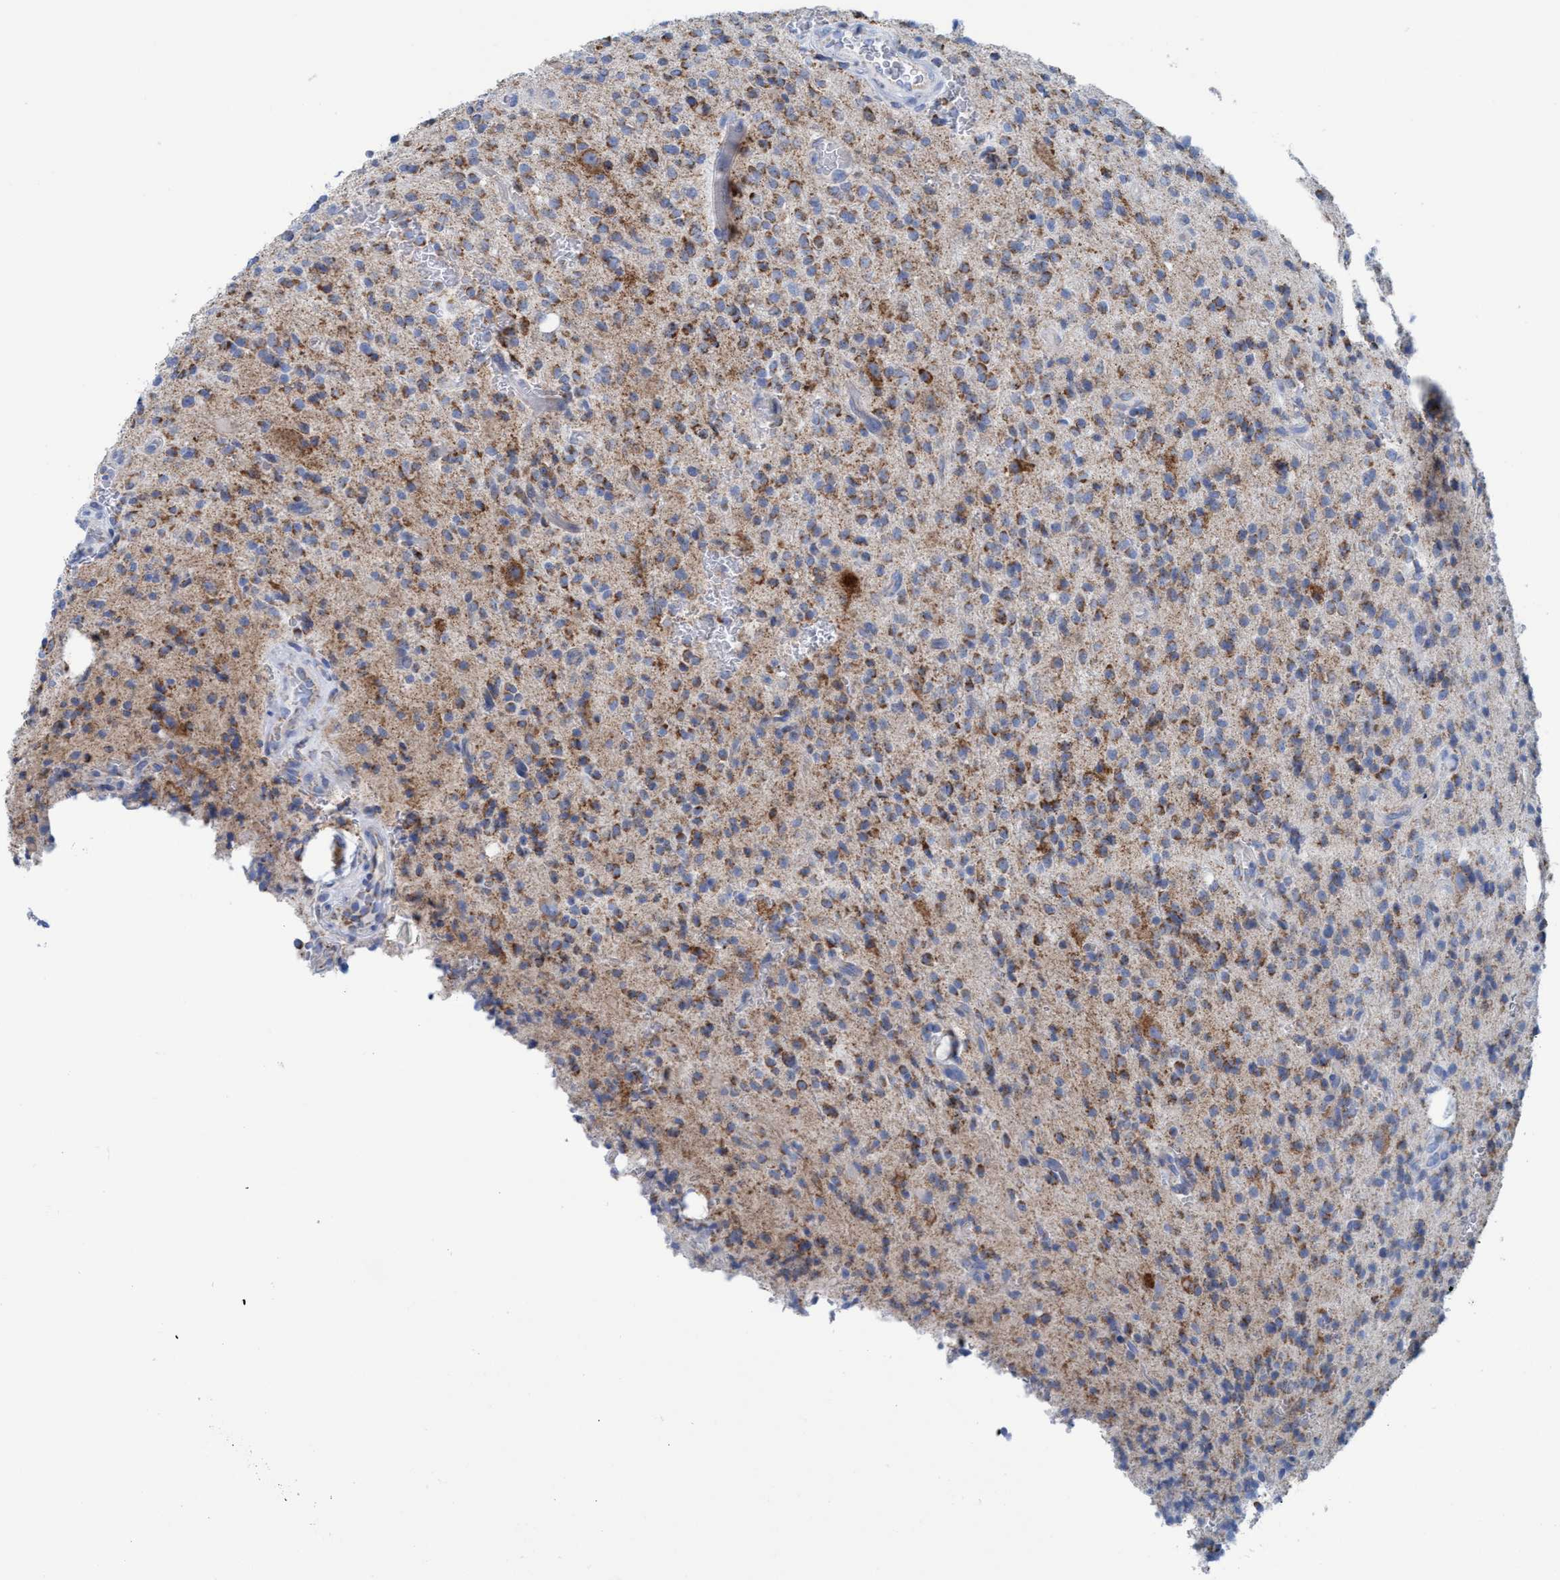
{"staining": {"intensity": "moderate", "quantity": "<25%", "location": "cytoplasmic/membranous"}, "tissue": "glioma", "cell_type": "Tumor cells", "image_type": "cancer", "snomed": [{"axis": "morphology", "description": "Glioma, malignant, High grade"}, {"axis": "topography", "description": "Brain"}], "caption": "Immunohistochemistry (IHC) micrograph of neoplastic tissue: malignant high-grade glioma stained using immunohistochemistry (IHC) displays low levels of moderate protein expression localized specifically in the cytoplasmic/membranous of tumor cells, appearing as a cytoplasmic/membranous brown color.", "gene": "GGA3", "patient": {"sex": "male", "age": 34}}